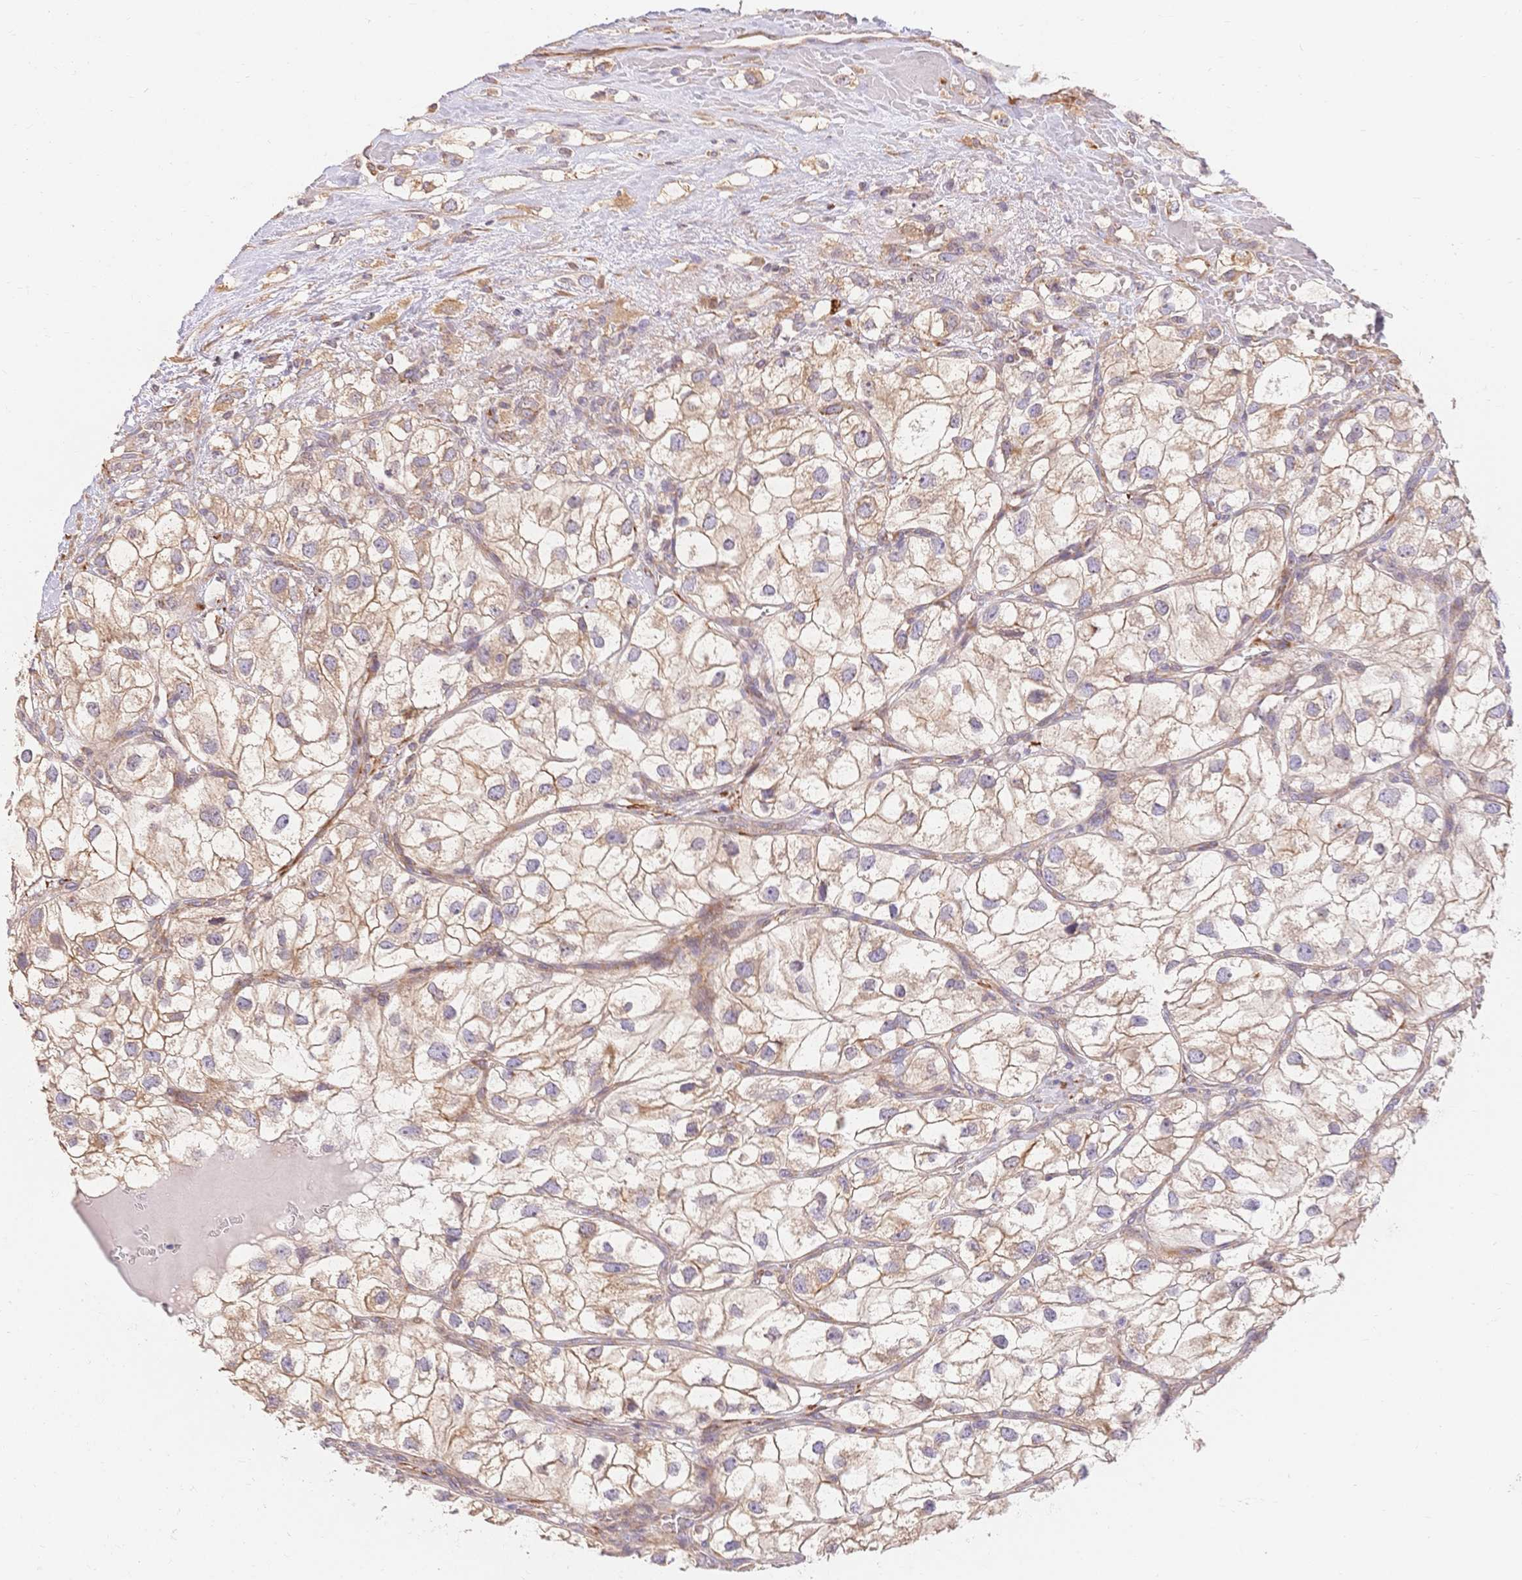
{"staining": {"intensity": "weak", "quantity": ">75%", "location": "cytoplasmic/membranous"}, "tissue": "renal cancer", "cell_type": "Tumor cells", "image_type": "cancer", "snomed": [{"axis": "morphology", "description": "Adenocarcinoma, NOS"}, {"axis": "topography", "description": "Kidney"}], "caption": "Brown immunohistochemical staining in human renal cancer (adenocarcinoma) exhibits weak cytoplasmic/membranous positivity in approximately >75% of tumor cells. The staining was performed using DAB (3,3'-diaminobenzidine), with brown indicating positive protein expression. Nuclei are stained blue with hematoxylin.", "gene": "HS3ST5", "patient": {"sex": "male", "age": 59}}